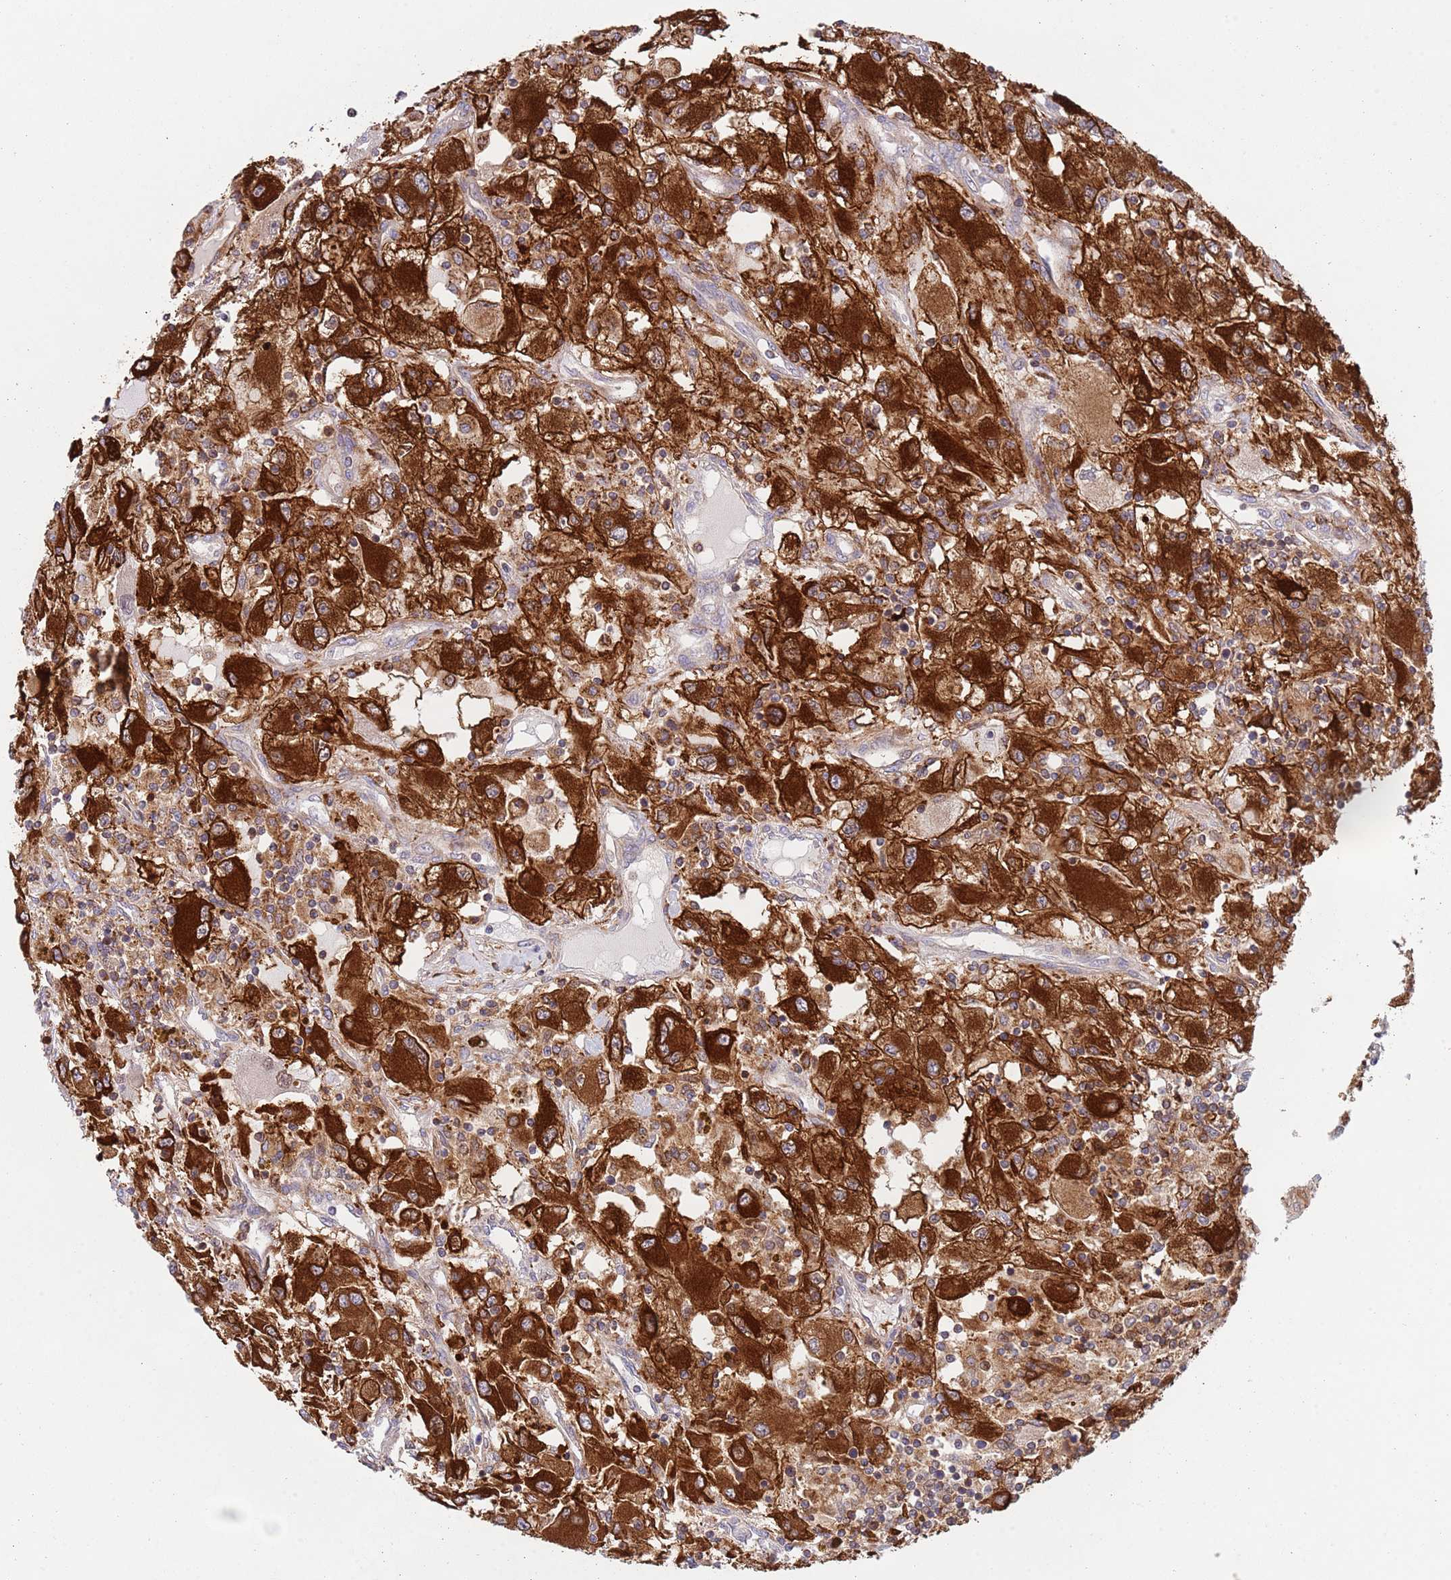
{"staining": {"intensity": "strong", "quantity": ">75%", "location": "cytoplasmic/membranous"}, "tissue": "renal cancer", "cell_type": "Tumor cells", "image_type": "cancer", "snomed": [{"axis": "morphology", "description": "Adenocarcinoma, NOS"}, {"axis": "topography", "description": "Kidney"}], "caption": "IHC histopathology image of renal cancer stained for a protein (brown), which exhibits high levels of strong cytoplasmic/membranous staining in about >75% of tumor cells.", "gene": "ZMYM5", "patient": {"sex": "female", "age": 67}}